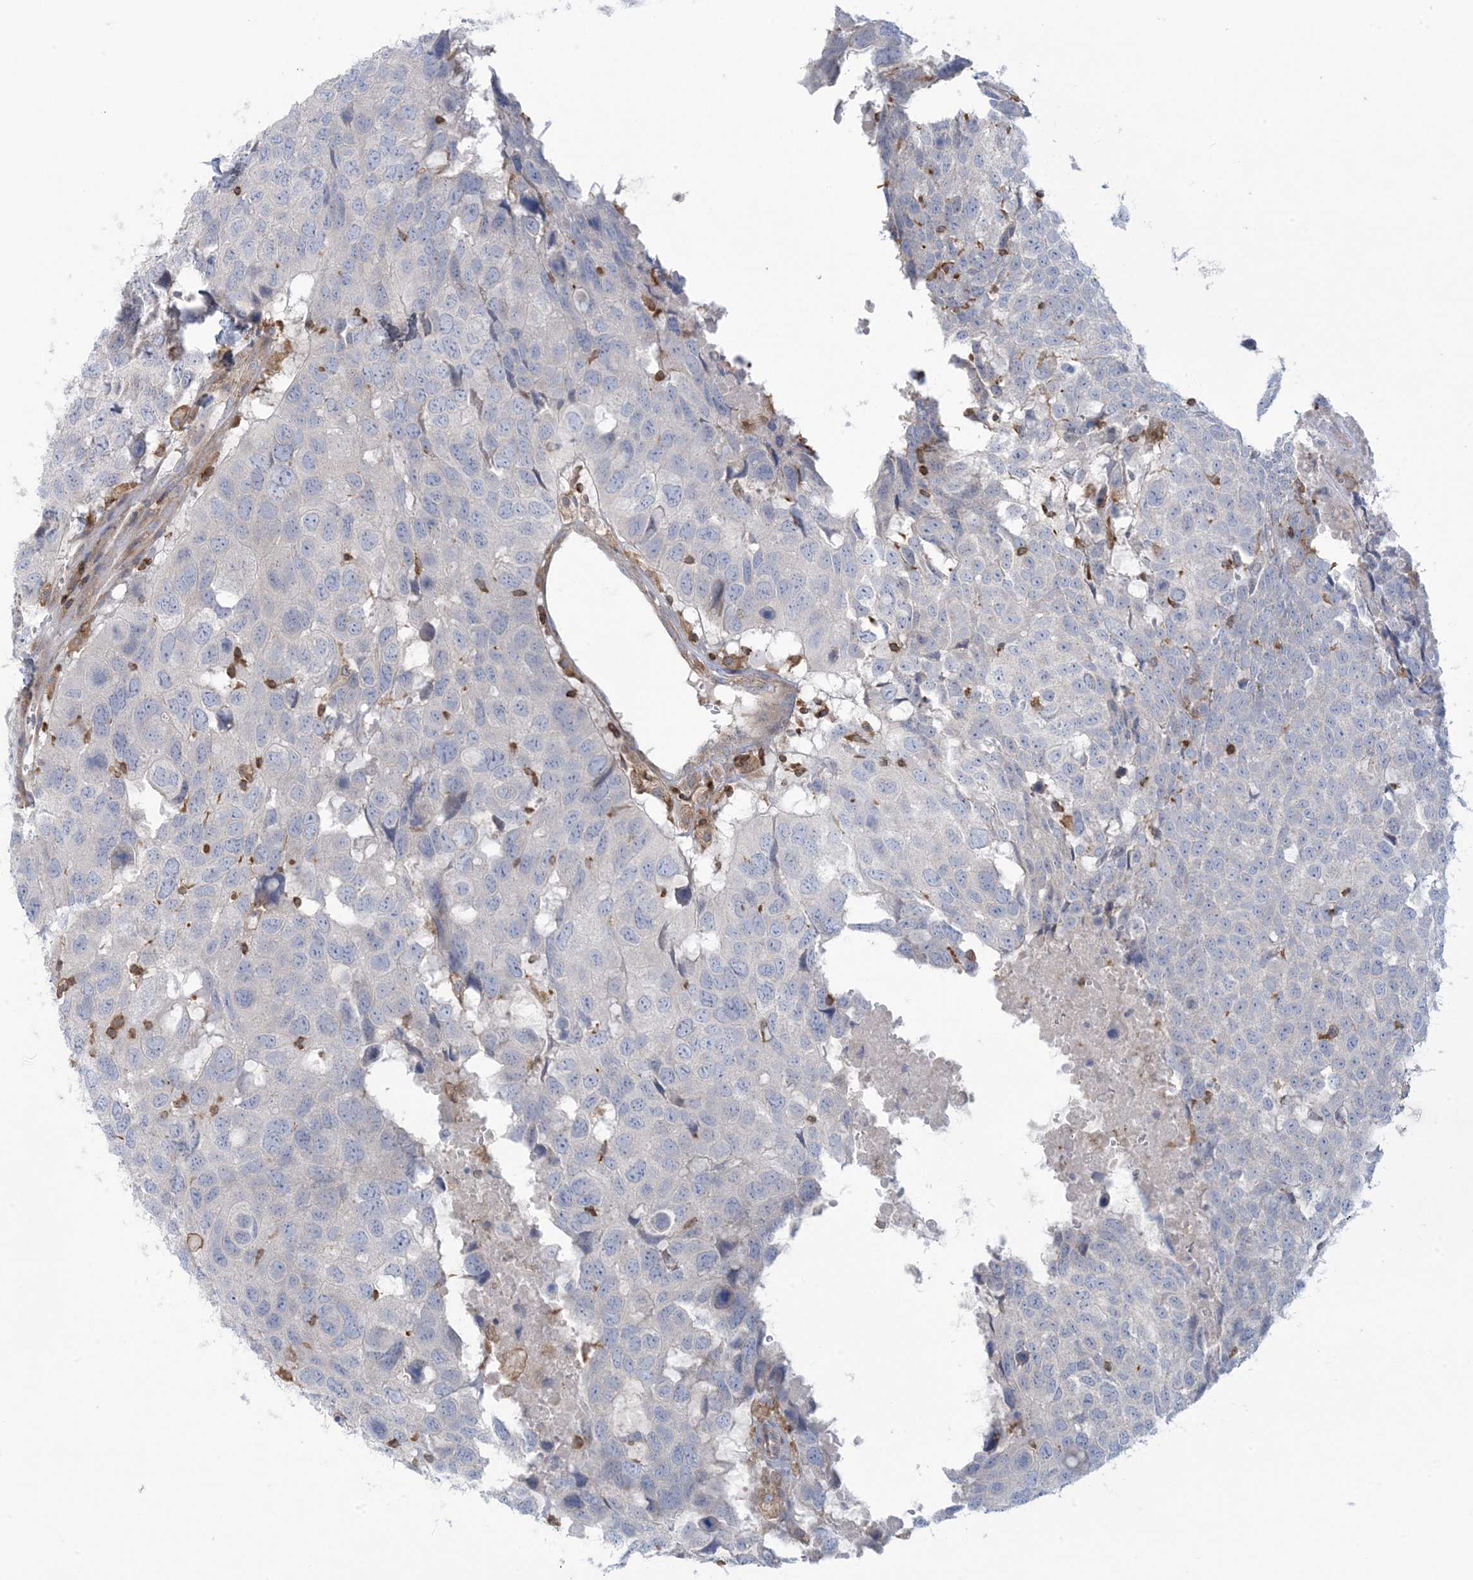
{"staining": {"intensity": "negative", "quantity": "none", "location": "none"}, "tissue": "head and neck cancer", "cell_type": "Tumor cells", "image_type": "cancer", "snomed": [{"axis": "morphology", "description": "Squamous cell carcinoma, NOS"}, {"axis": "topography", "description": "Head-Neck"}], "caption": "Immunohistochemistry (IHC) image of neoplastic tissue: head and neck cancer (squamous cell carcinoma) stained with DAB (3,3'-diaminobenzidine) displays no significant protein expression in tumor cells.", "gene": "ARHGAP30", "patient": {"sex": "male", "age": 66}}